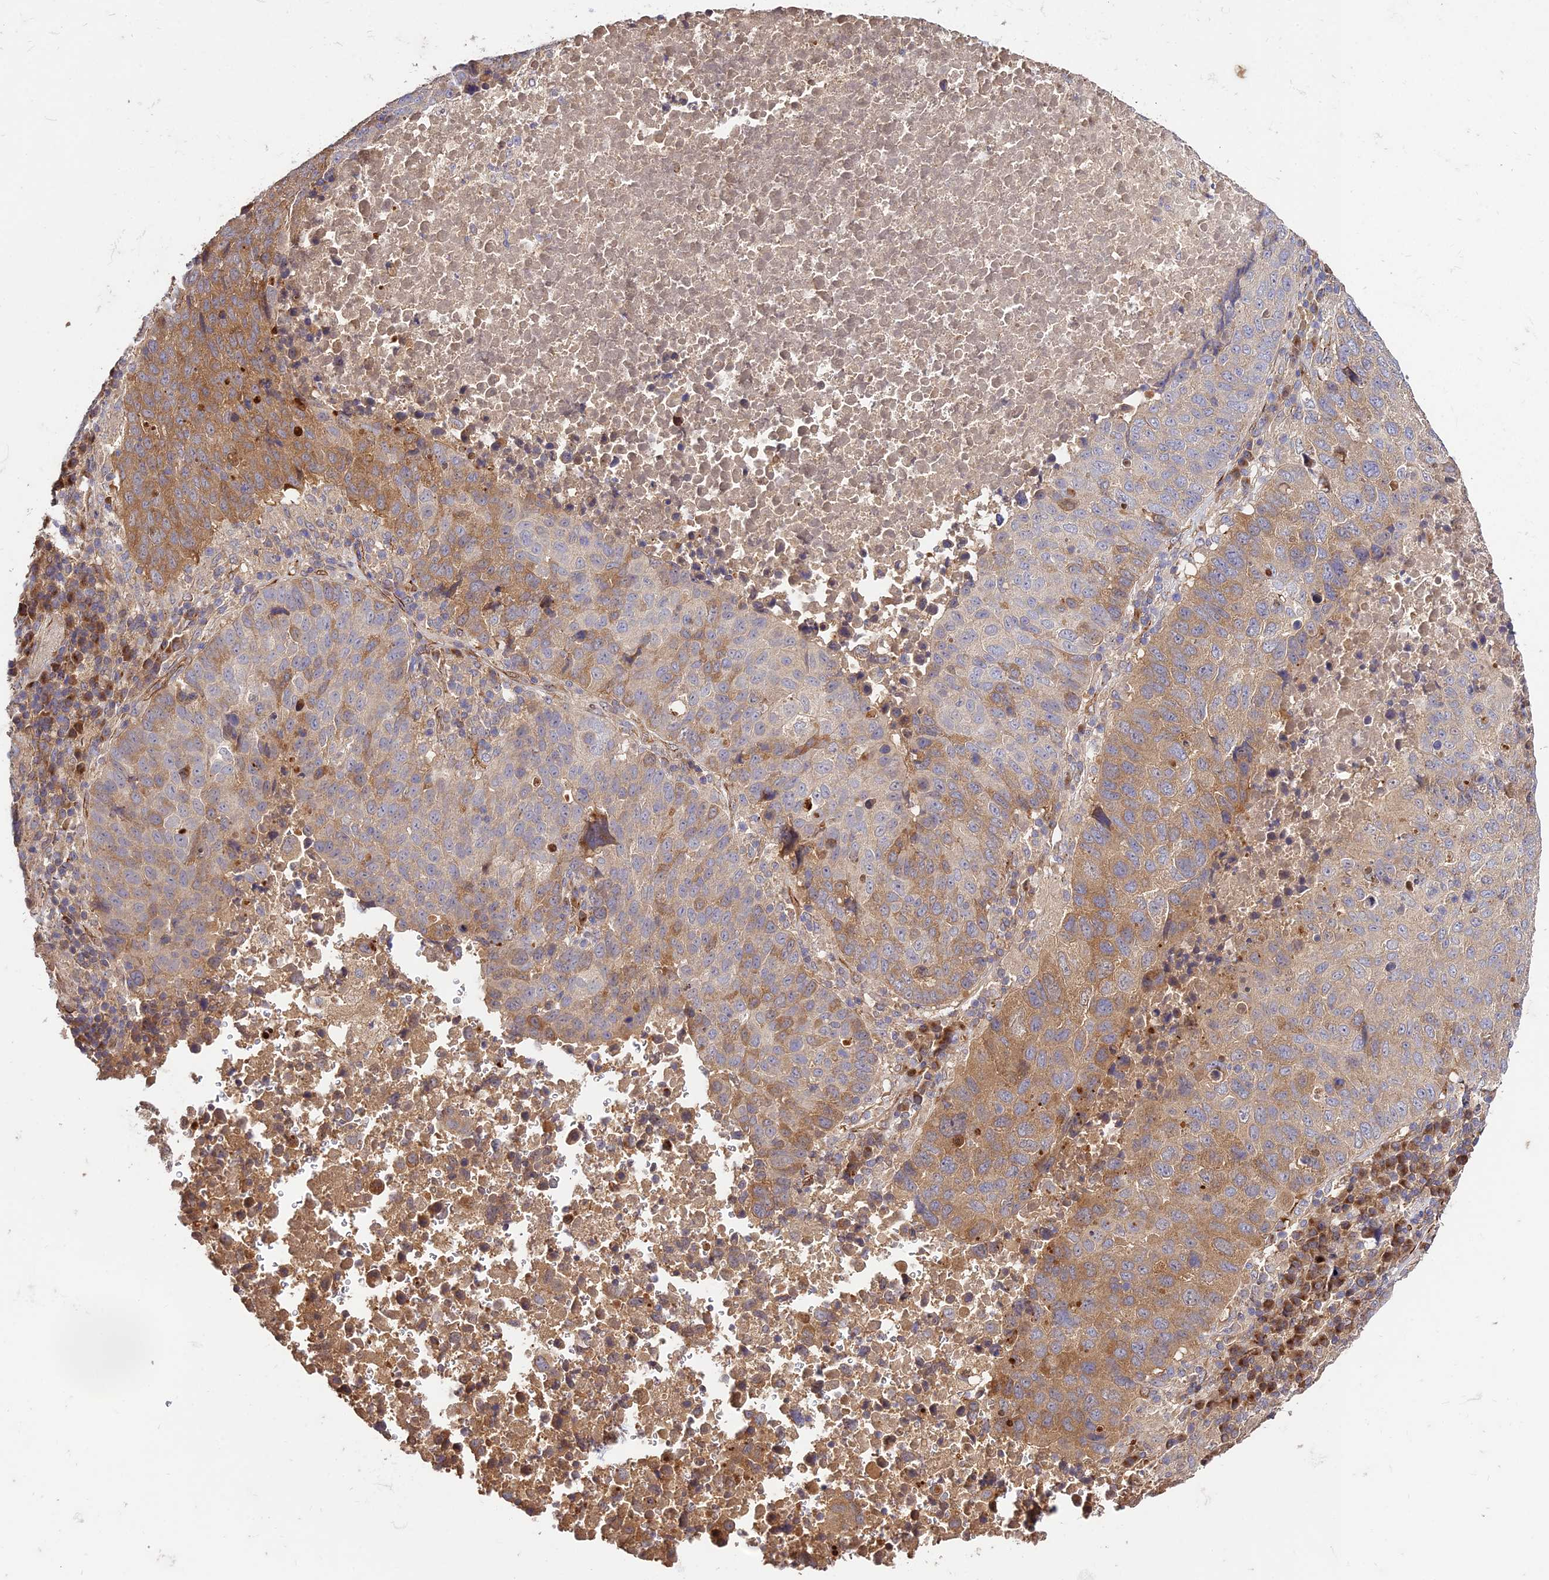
{"staining": {"intensity": "moderate", "quantity": ">75%", "location": "cytoplasmic/membranous"}, "tissue": "lung cancer", "cell_type": "Tumor cells", "image_type": "cancer", "snomed": [{"axis": "morphology", "description": "Squamous cell carcinoma, NOS"}, {"axis": "topography", "description": "Lung"}], "caption": "Tumor cells show medium levels of moderate cytoplasmic/membranous staining in approximately >75% of cells in human squamous cell carcinoma (lung).", "gene": "GRTP1", "patient": {"sex": "male", "age": 73}}